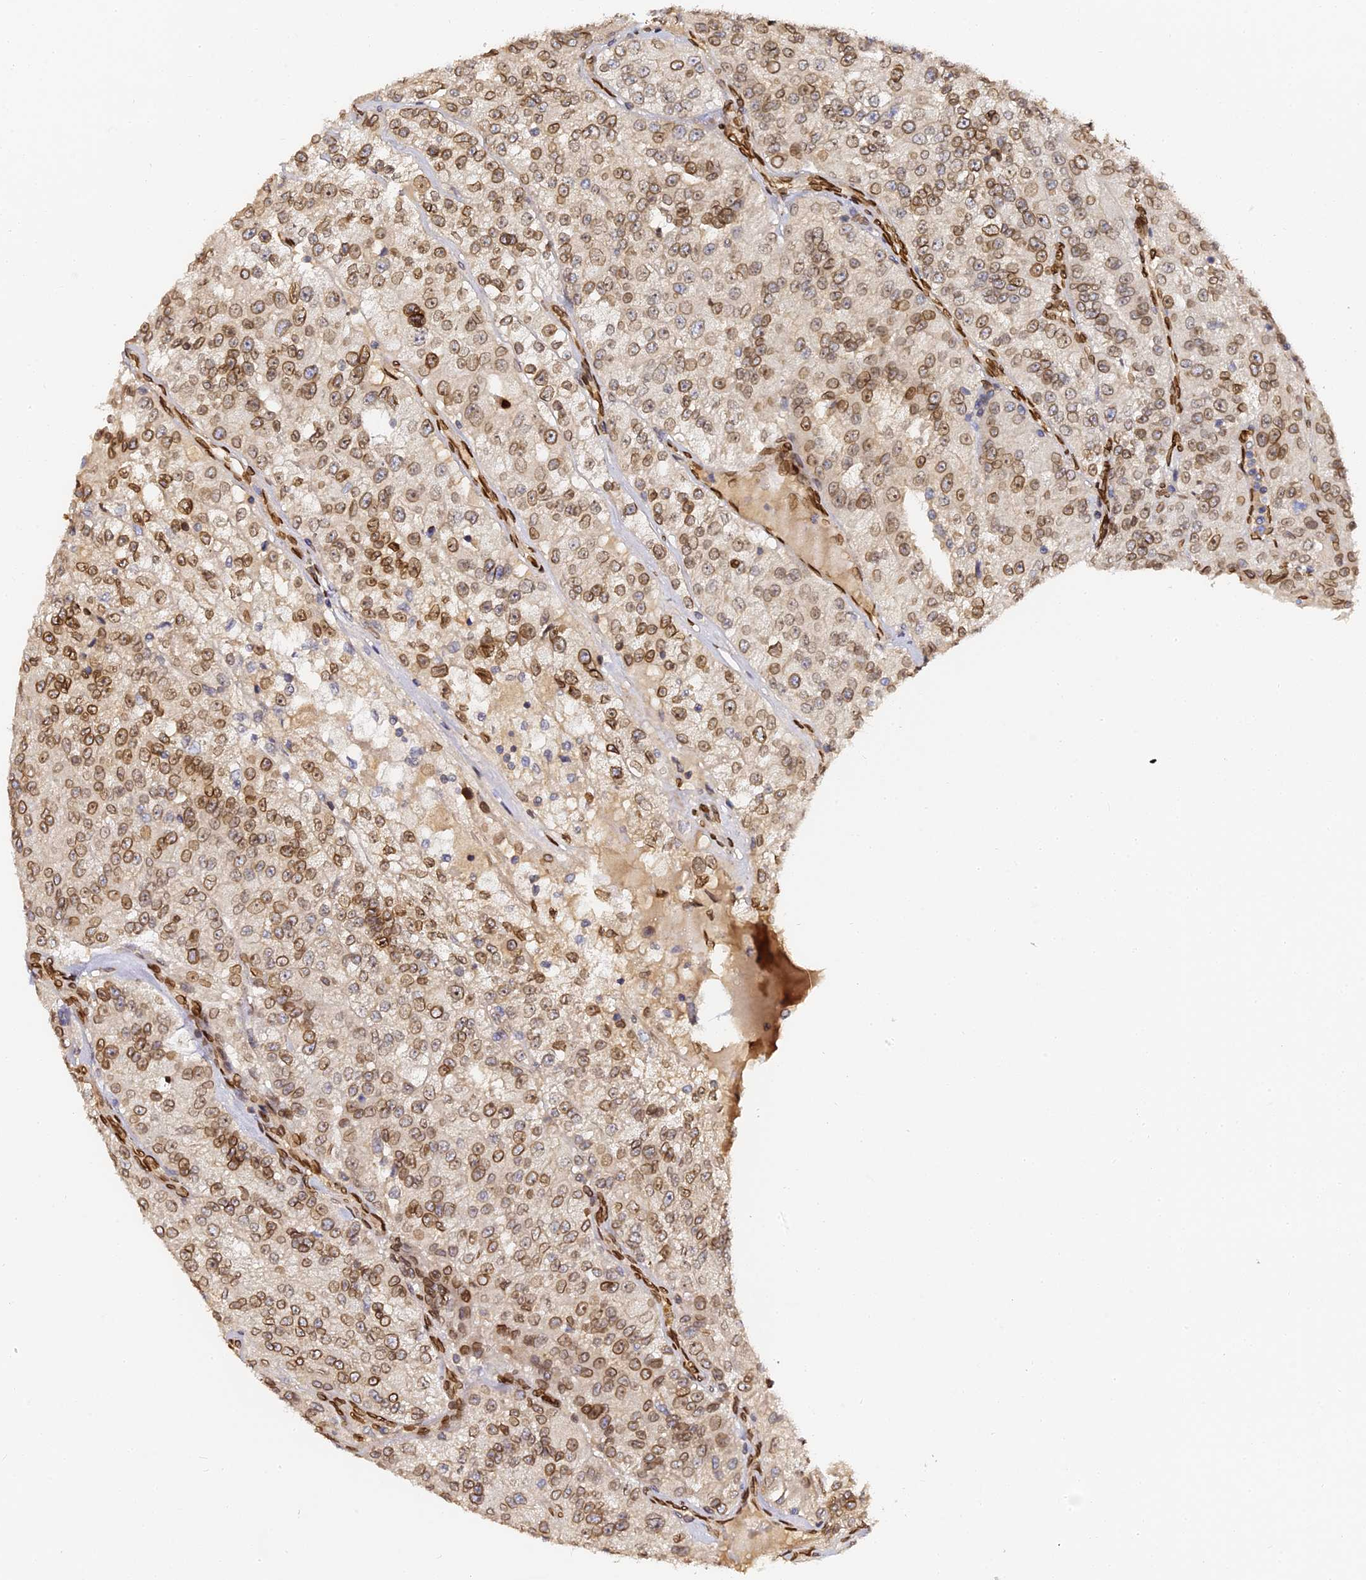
{"staining": {"intensity": "moderate", "quantity": ">75%", "location": "cytoplasmic/membranous,nuclear"}, "tissue": "renal cancer", "cell_type": "Tumor cells", "image_type": "cancer", "snomed": [{"axis": "morphology", "description": "Adenocarcinoma, NOS"}, {"axis": "topography", "description": "Kidney"}], "caption": "The histopathology image demonstrates staining of renal adenocarcinoma, revealing moderate cytoplasmic/membranous and nuclear protein expression (brown color) within tumor cells.", "gene": "ANAPC5", "patient": {"sex": "female", "age": 63}}